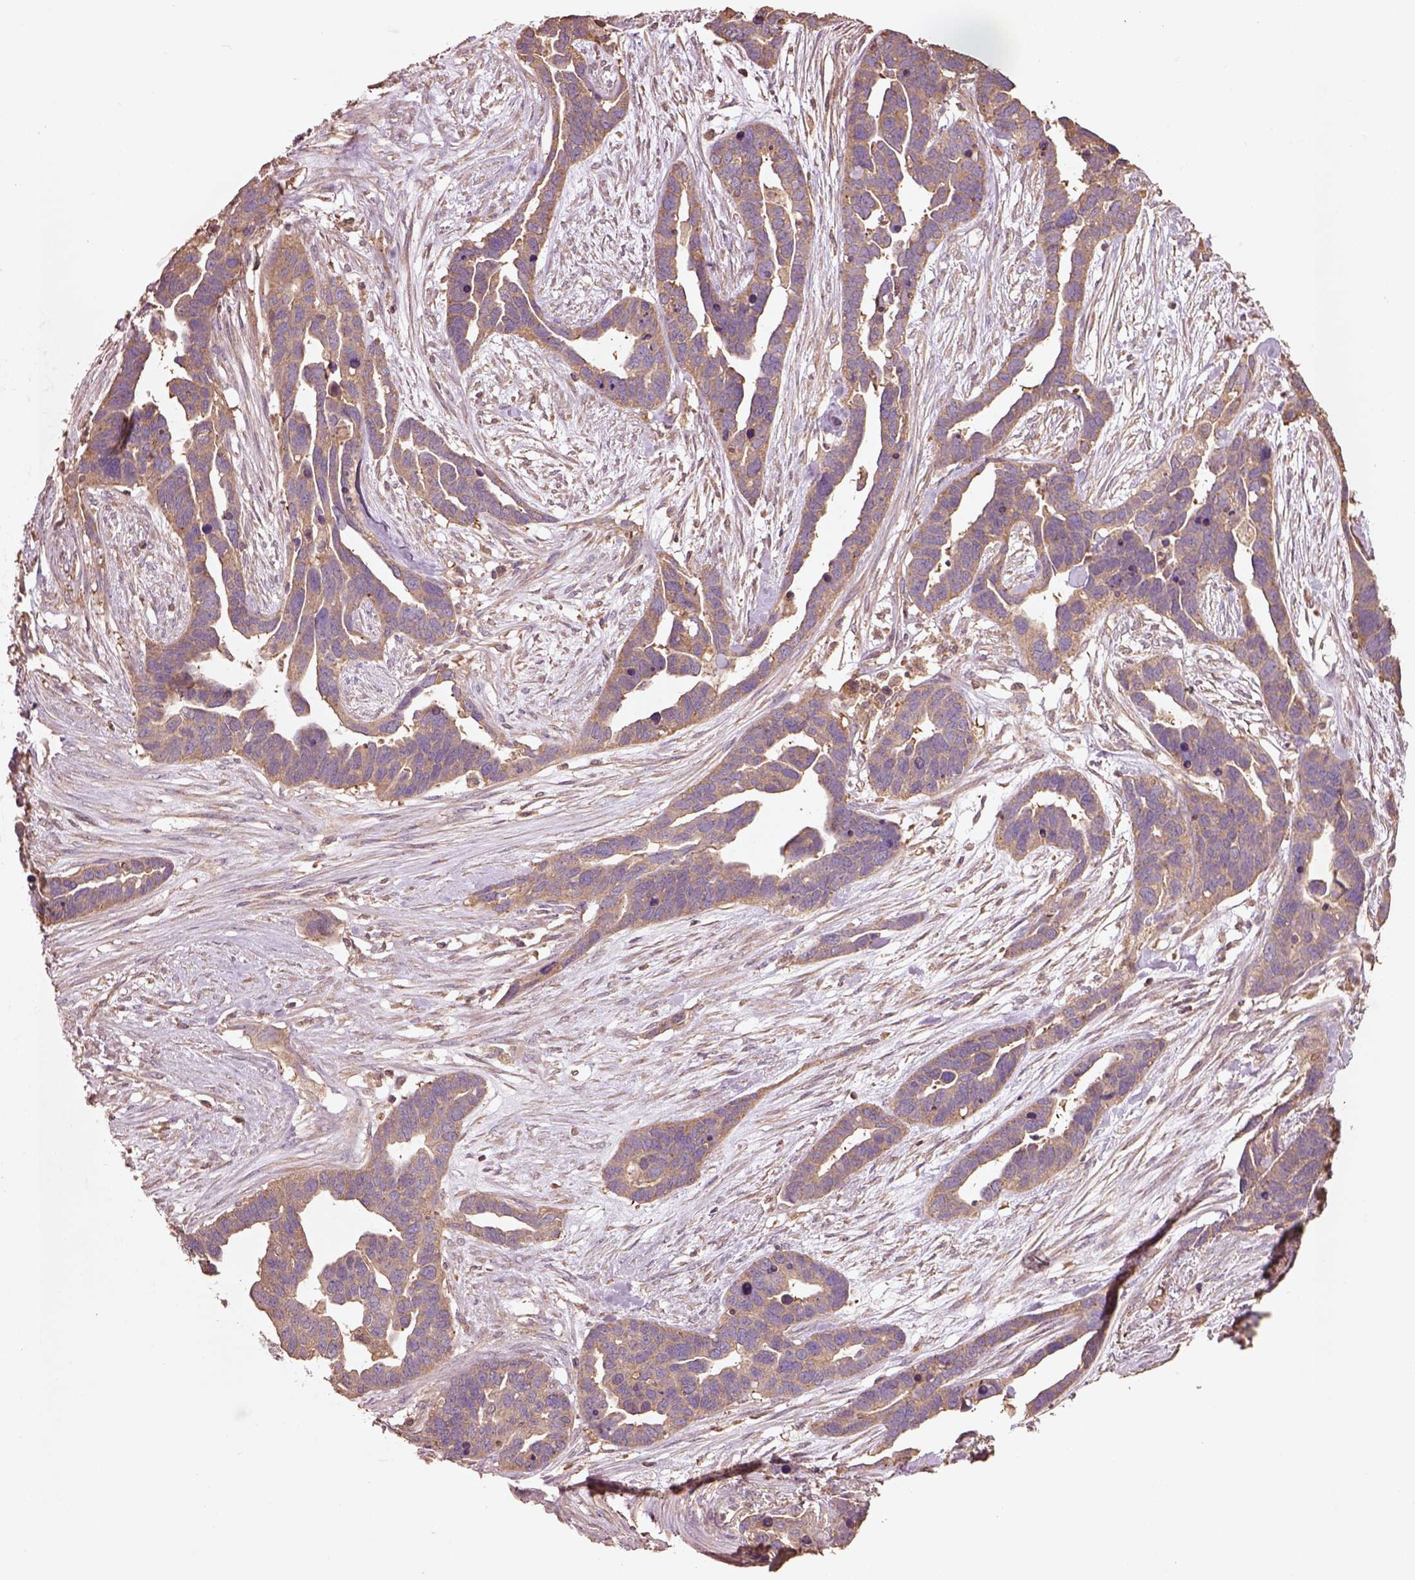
{"staining": {"intensity": "weak", "quantity": ">75%", "location": "cytoplasmic/membranous"}, "tissue": "ovarian cancer", "cell_type": "Tumor cells", "image_type": "cancer", "snomed": [{"axis": "morphology", "description": "Cystadenocarcinoma, serous, NOS"}, {"axis": "topography", "description": "Ovary"}], "caption": "High-power microscopy captured an IHC micrograph of ovarian serous cystadenocarcinoma, revealing weak cytoplasmic/membranous expression in approximately >75% of tumor cells. (brown staining indicates protein expression, while blue staining denotes nuclei).", "gene": "TRADD", "patient": {"sex": "female", "age": 54}}